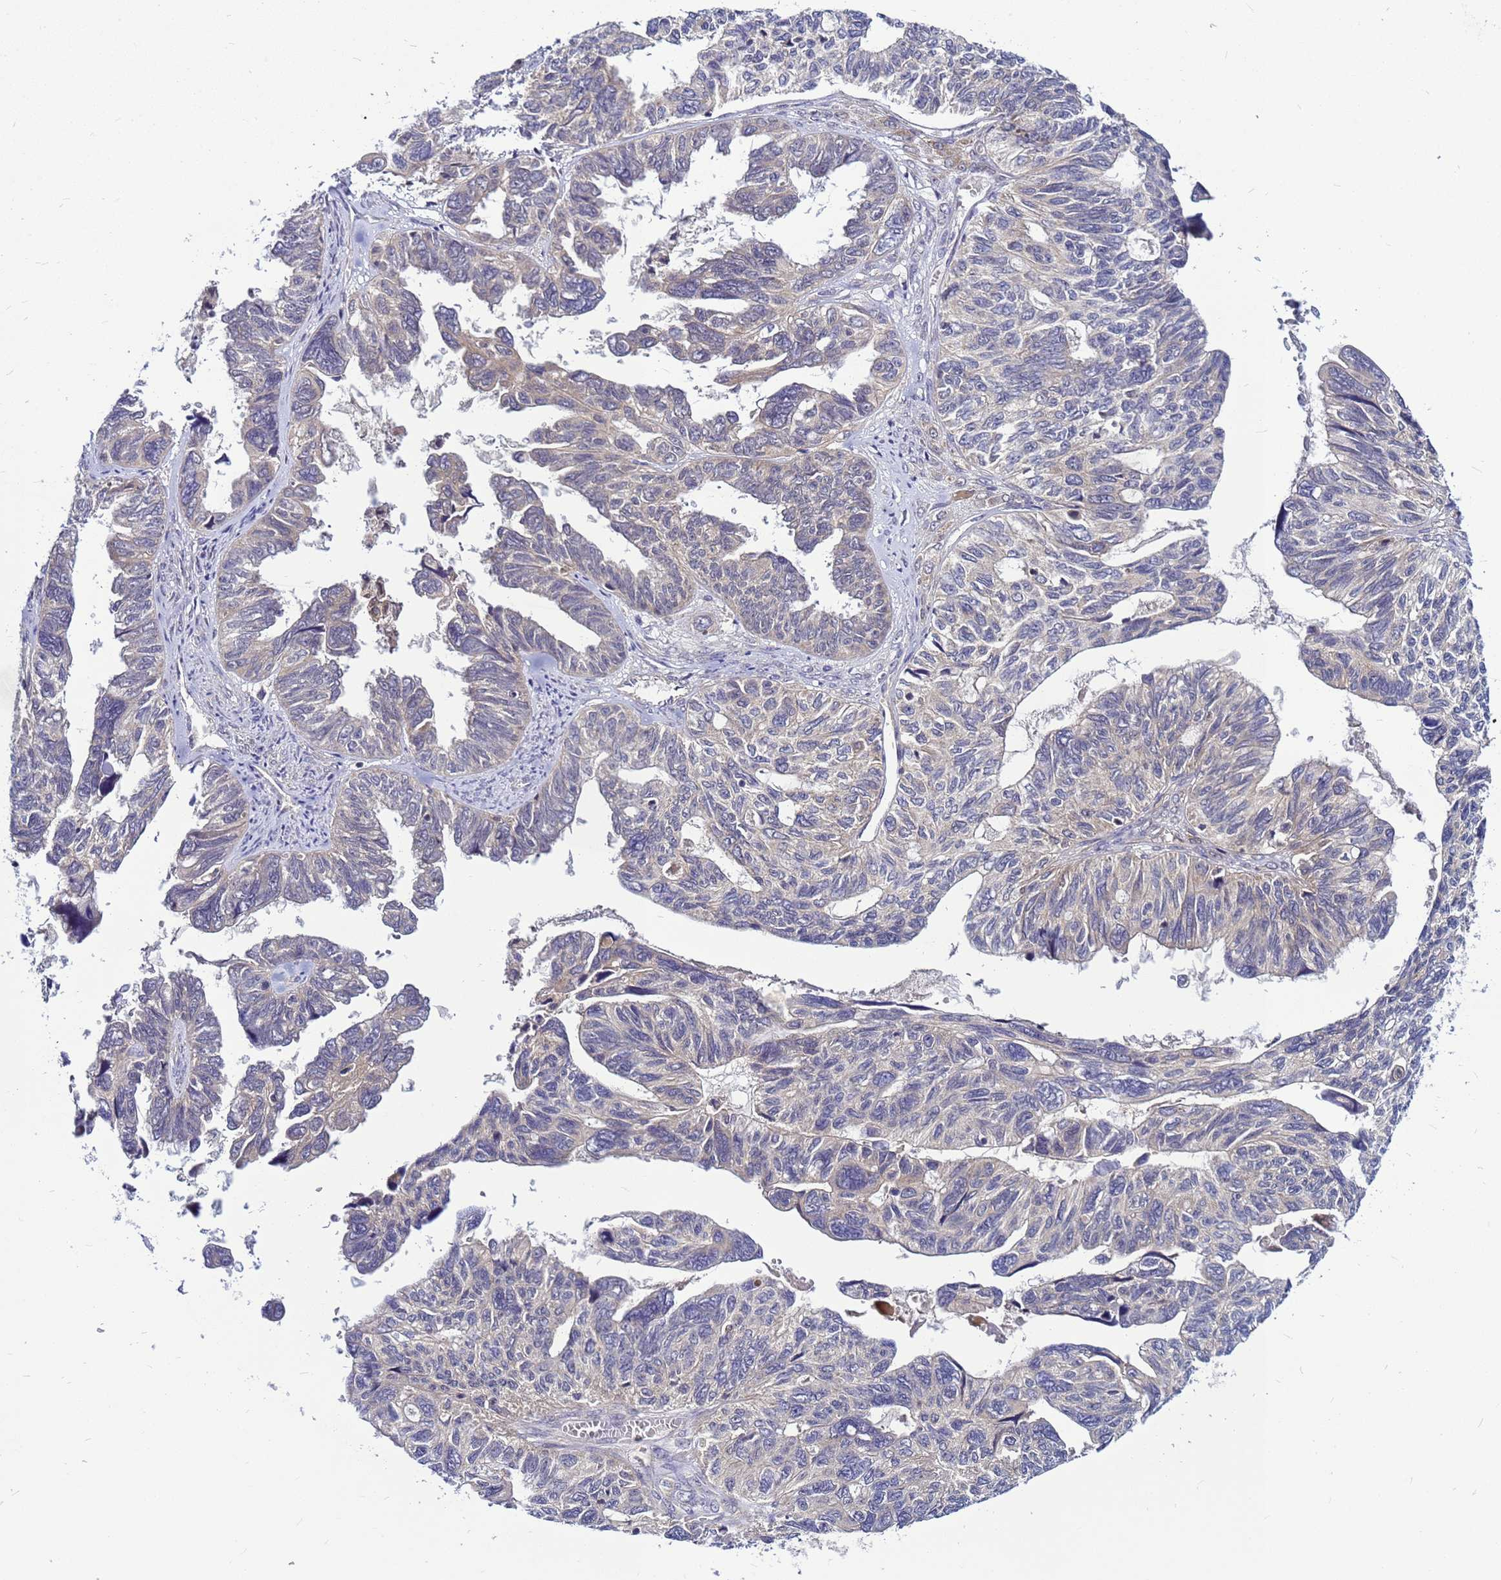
{"staining": {"intensity": "negative", "quantity": "none", "location": "none"}, "tissue": "ovarian cancer", "cell_type": "Tumor cells", "image_type": "cancer", "snomed": [{"axis": "morphology", "description": "Cystadenocarcinoma, serous, NOS"}, {"axis": "topography", "description": "Ovary"}], "caption": "Ovarian cancer was stained to show a protein in brown. There is no significant positivity in tumor cells. (Brightfield microscopy of DAB (3,3'-diaminobenzidine) immunohistochemistry (IHC) at high magnification).", "gene": "SAT1", "patient": {"sex": "female", "age": 79}}